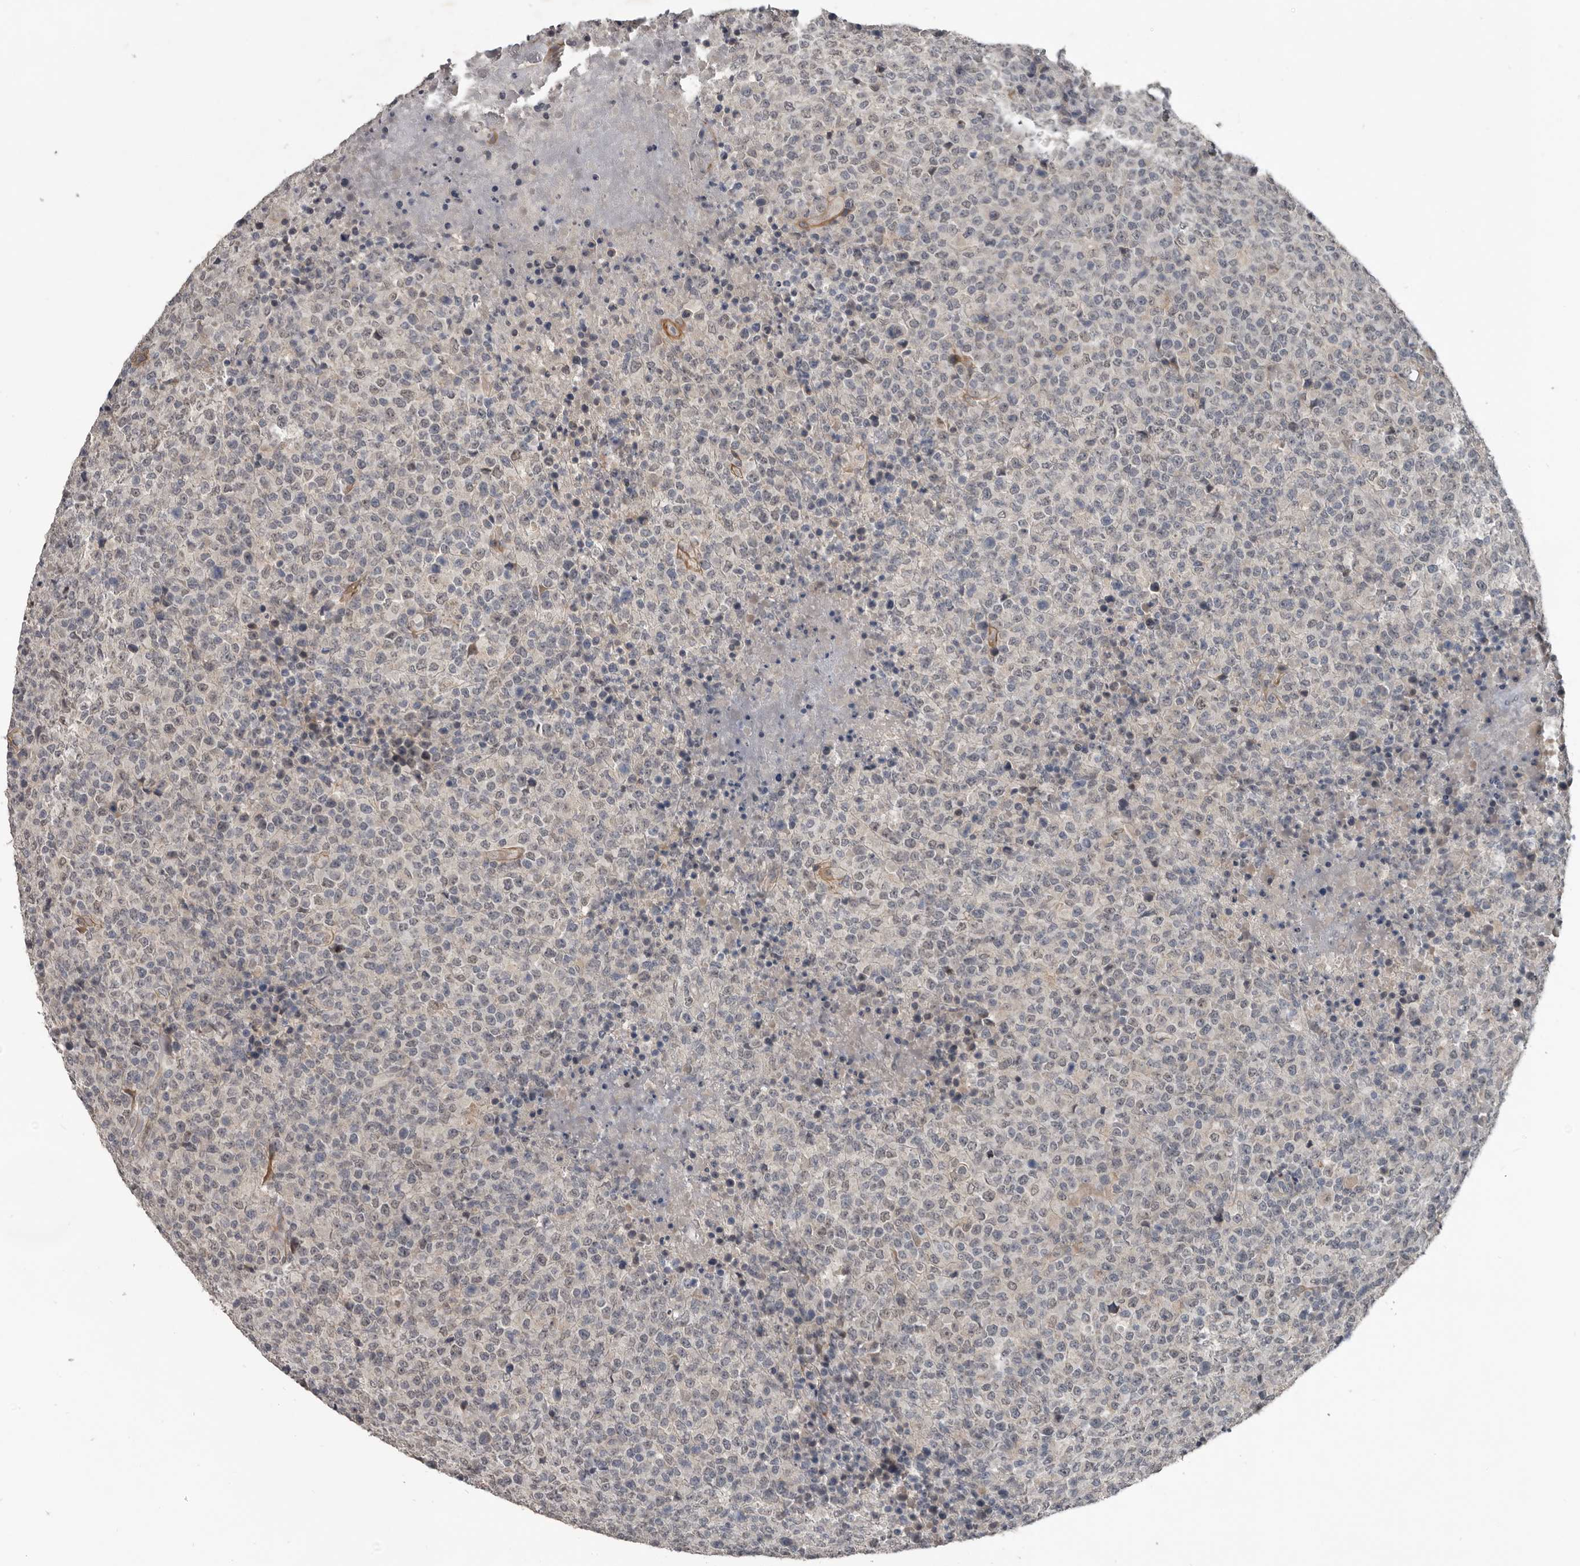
{"staining": {"intensity": "negative", "quantity": "none", "location": "none"}, "tissue": "lymphoma", "cell_type": "Tumor cells", "image_type": "cancer", "snomed": [{"axis": "morphology", "description": "Malignant lymphoma, non-Hodgkin's type, High grade"}, {"axis": "topography", "description": "Lymph node"}], "caption": "Immunohistochemistry (IHC) of high-grade malignant lymphoma, non-Hodgkin's type exhibits no positivity in tumor cells. (DAB immunohistochemistry (IHC) visualized using brightfield microscopy, high magnification).", "gene": "C1orf216", "patient": {"sex": "male", "age": 13}}